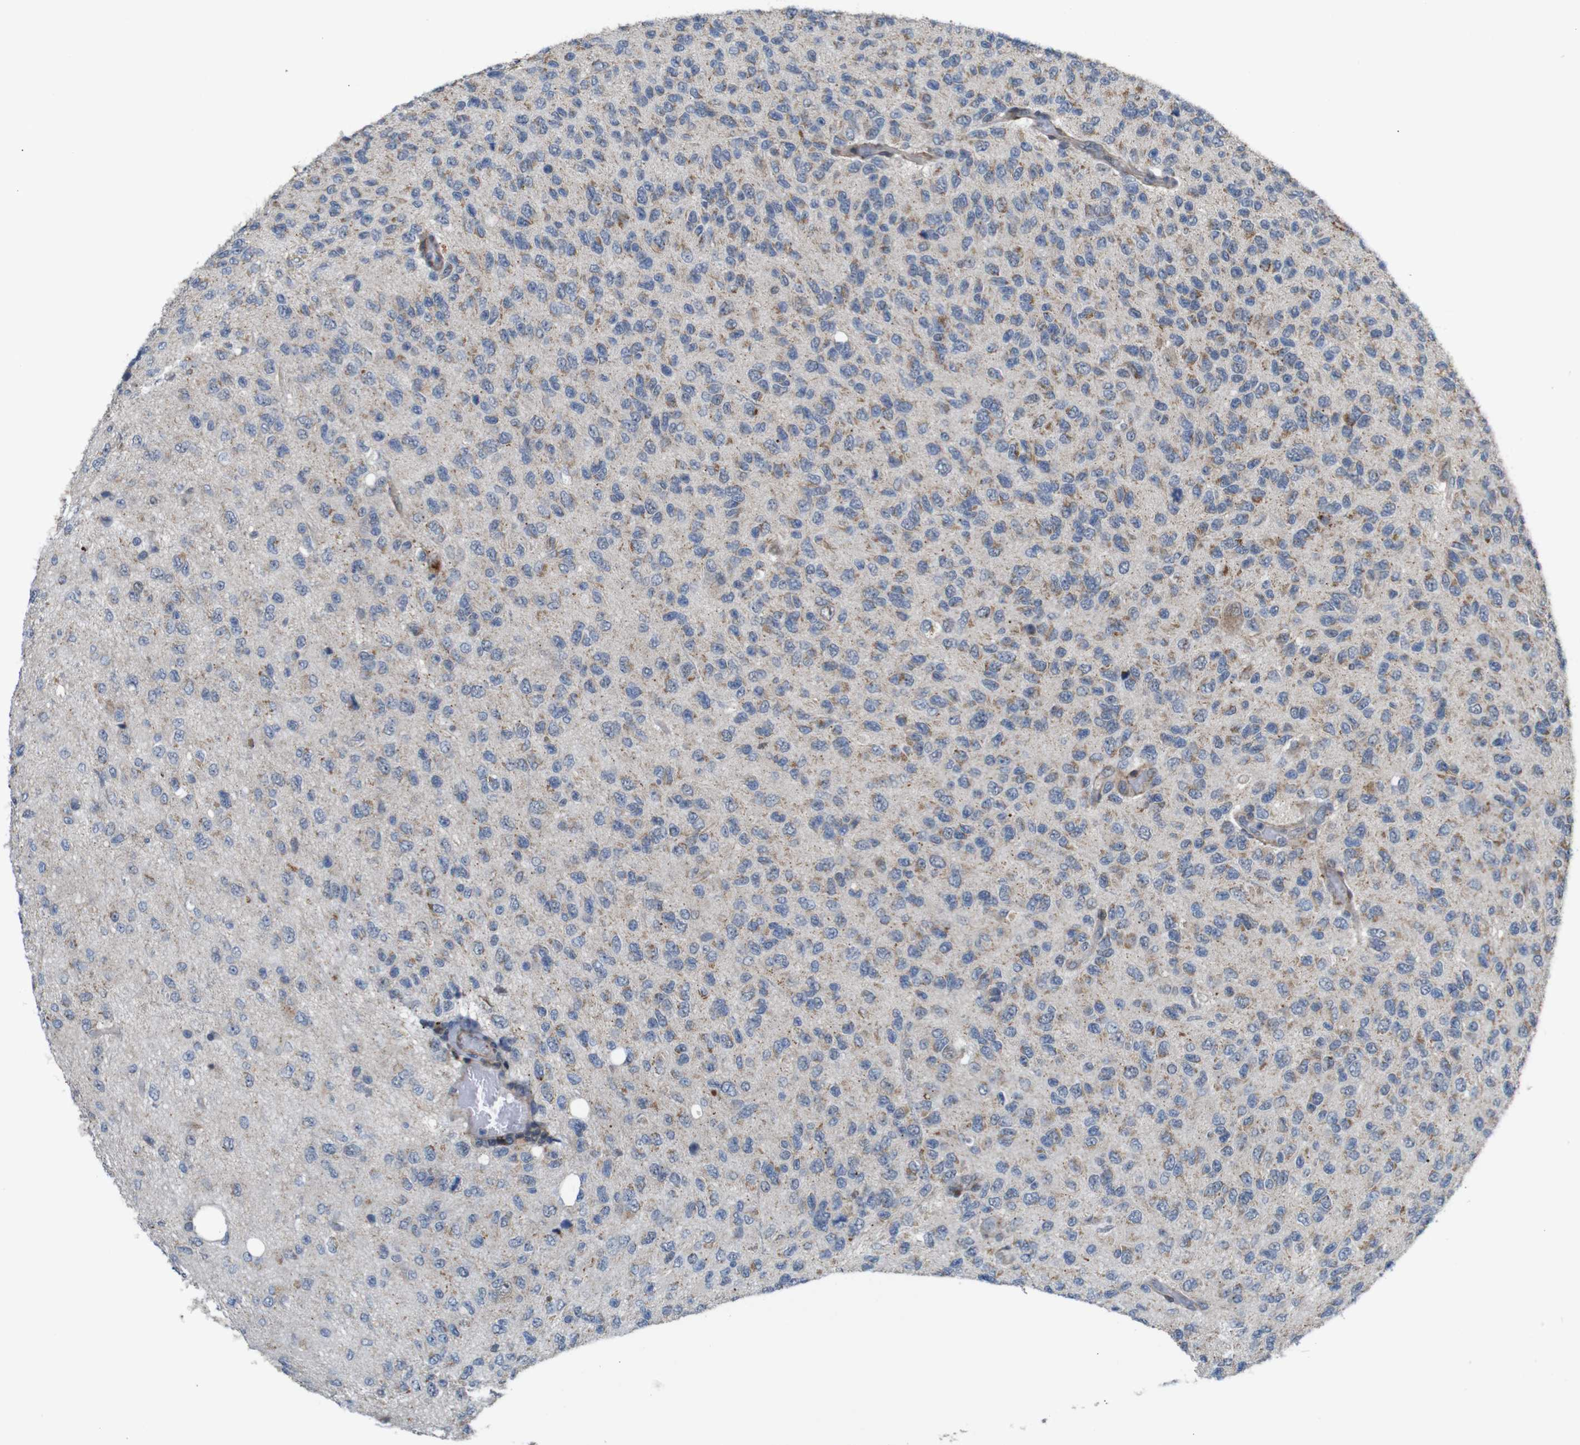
{"staining": {"intensity": "moderate", "quantity": "<25%", "location": "cytoplasmic/membranous"}, "tissue": "glioma", "cell_type": "Tumor cells", "image_type": "cancer", "snomed": [{"axis": "morphology", "description": "Glioma, malignant, High grade"}, {"axis": "topography", "description": "pancreas cauda"}], "caption": "Glioma stained with a brown dye exhibits moderate cytoplasmic/membranous positive positivity in approximately <25% of tumor cells.", "gene": "ATP7B", "patient": {"sex": "male", "age": 60}}